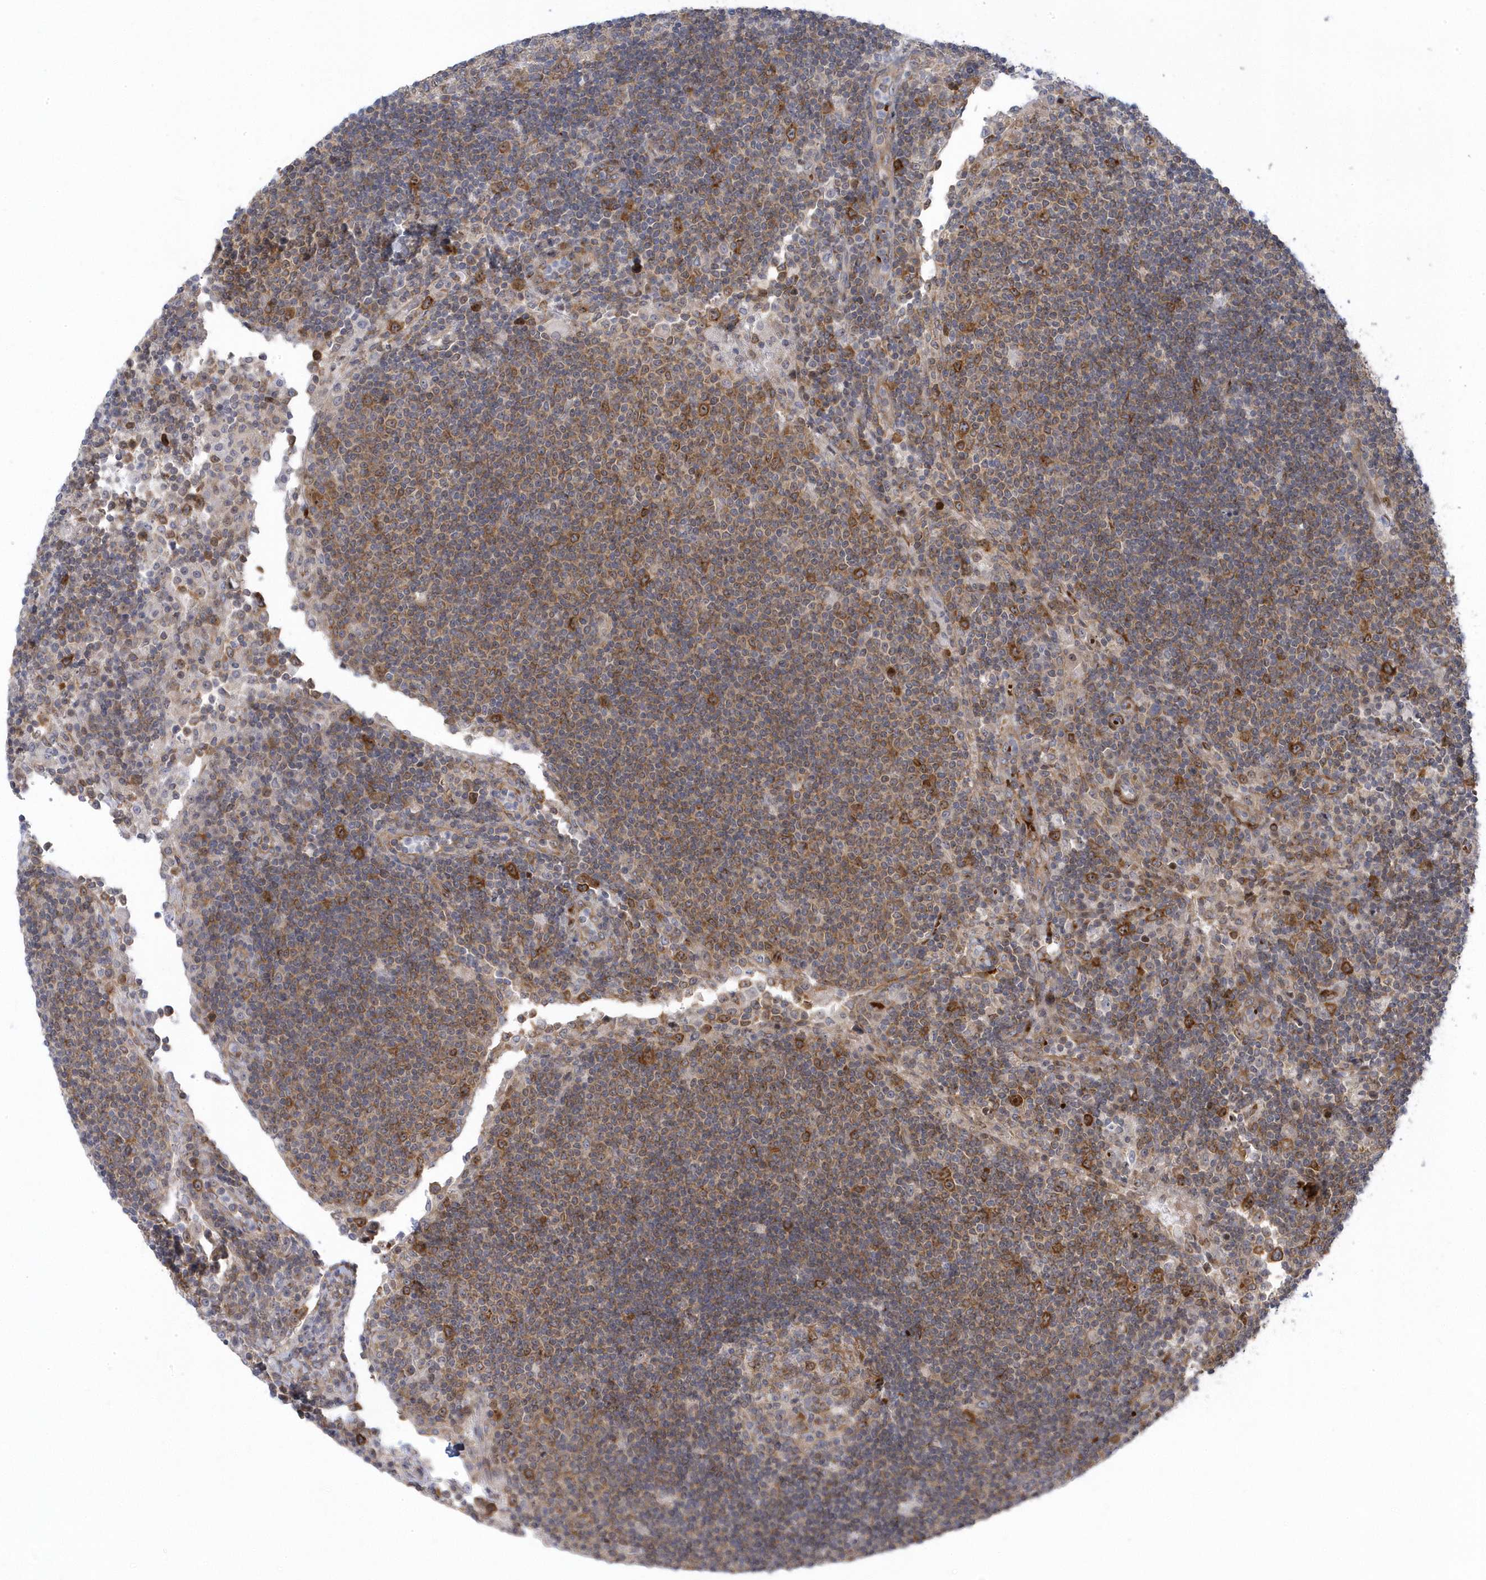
{"staining": {"intensity": "moderate", "quantity": "<25%", "location": "cytoplasmic/membranous"}, "tissue": "lymph node", "cell_type": "Germinal center cells", "image_type": "normal", "snomed": [{"axis": "morphology", "description": "Normal tissue, NOS"}, {"axis": "topography", "description": "Lymph node"}], "caption": "Lymph node stained with IHC demonstrates moderate cytoplasmic/membranous expression in approximately <25% of germinal center cells. (IHC, brightfield microscopy, high magnification).", "gene": "MAP7D3", "patient": {"sex": "female", "age": 53}}